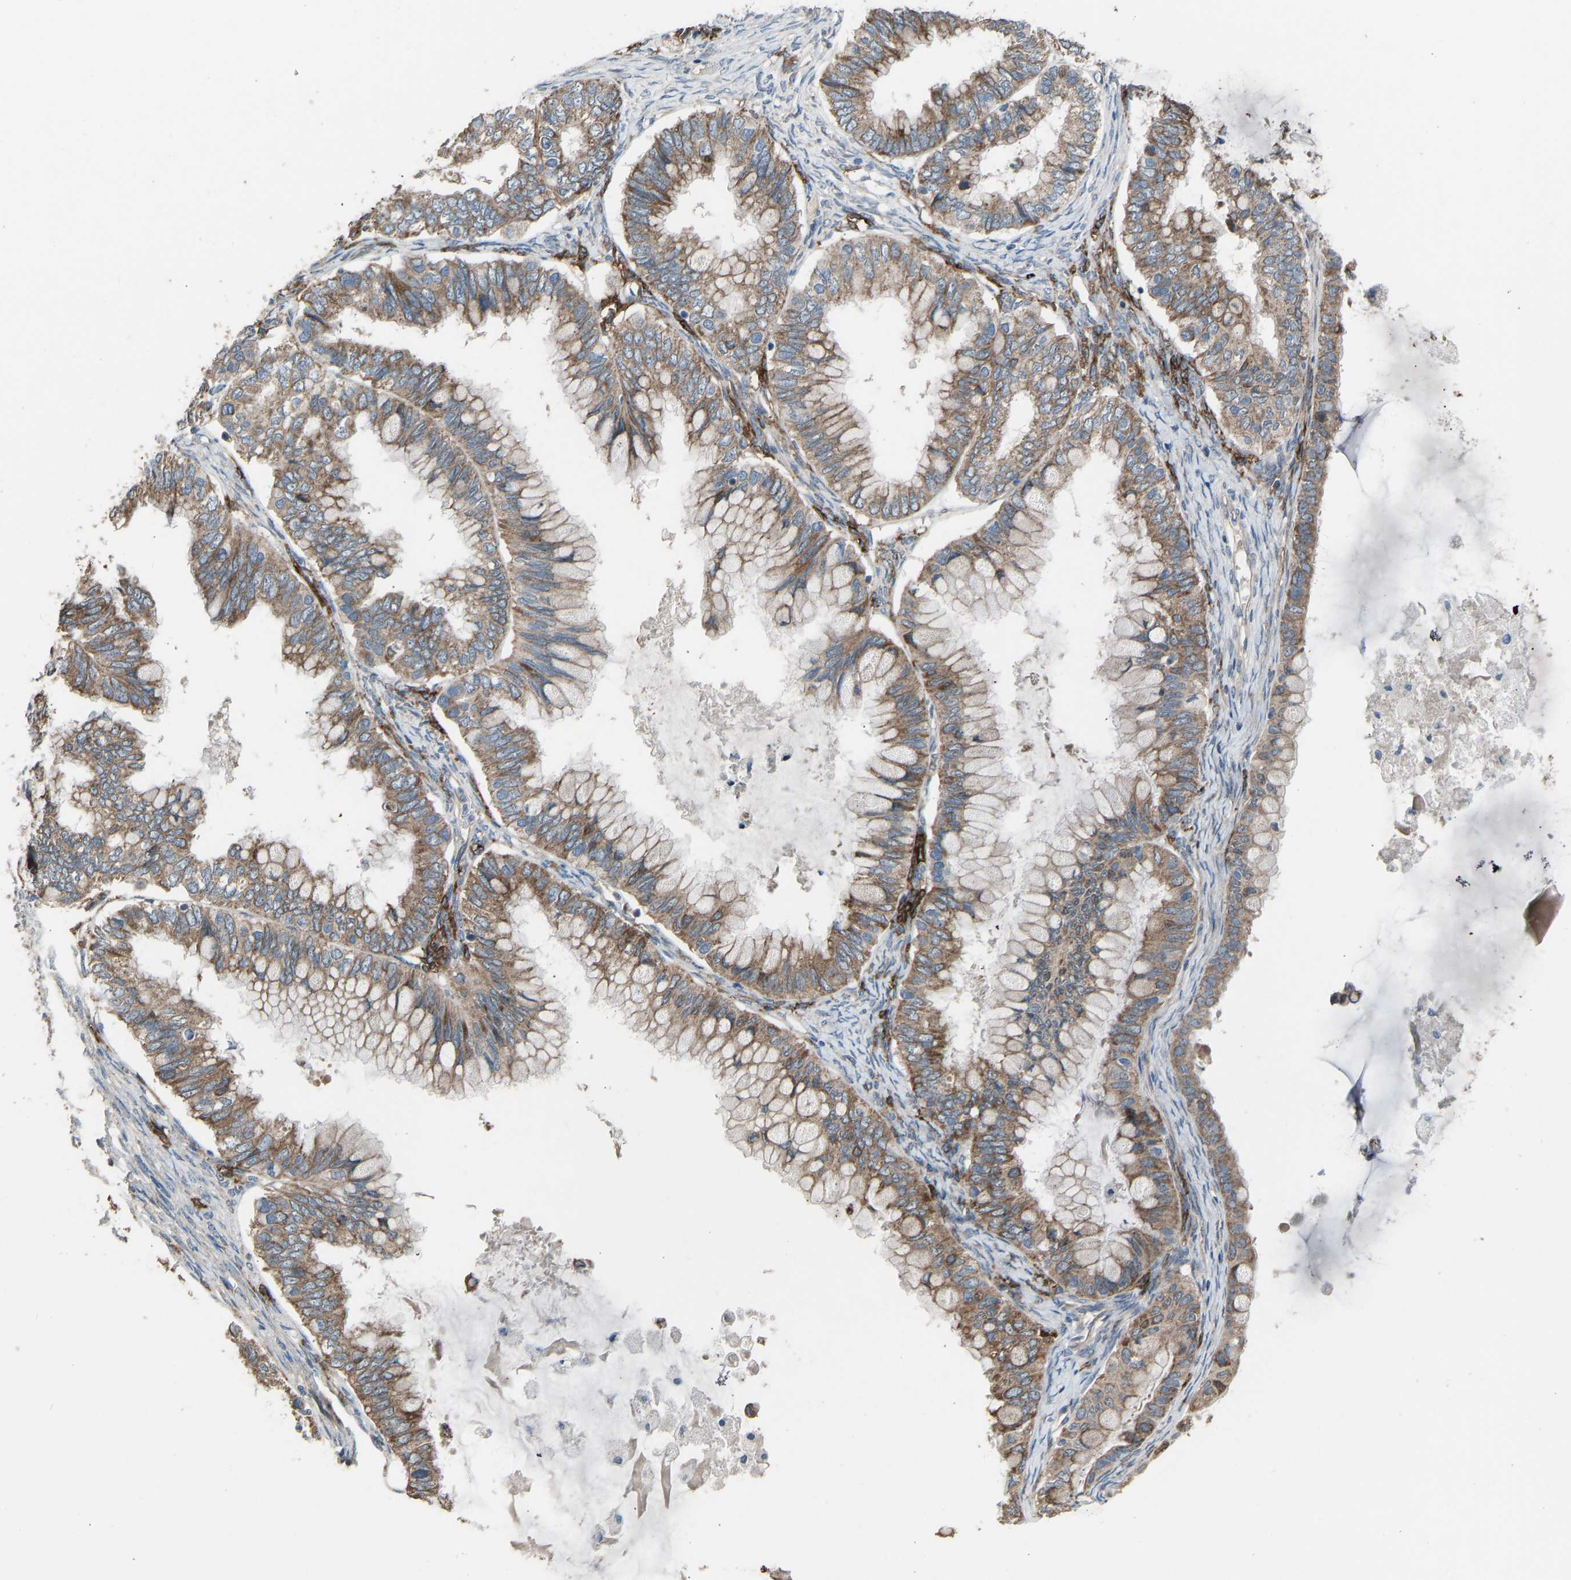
{"staining": {"intensity": "moderate", "quantity": ">75%", "location": "cytoplasmic/membranous"}, "tissue": "ovarian cancer", "cell_type": "Tumor cells", "image_type": "cancer", "snomed": [{"axis": "morphology", "description": "Cystadenocarcinoma, mucinous, NOS"}, {"axis": "topography", "description": "Ovary"}], "caption": "A brown stain highlights moderate cytoplasmic/membranous positivity of a protein in ovarian mucinous cystadenocarcinoma tumor cells.", "gene": "TGFBR3", "patient": {"sex": "female", "age": 80}}